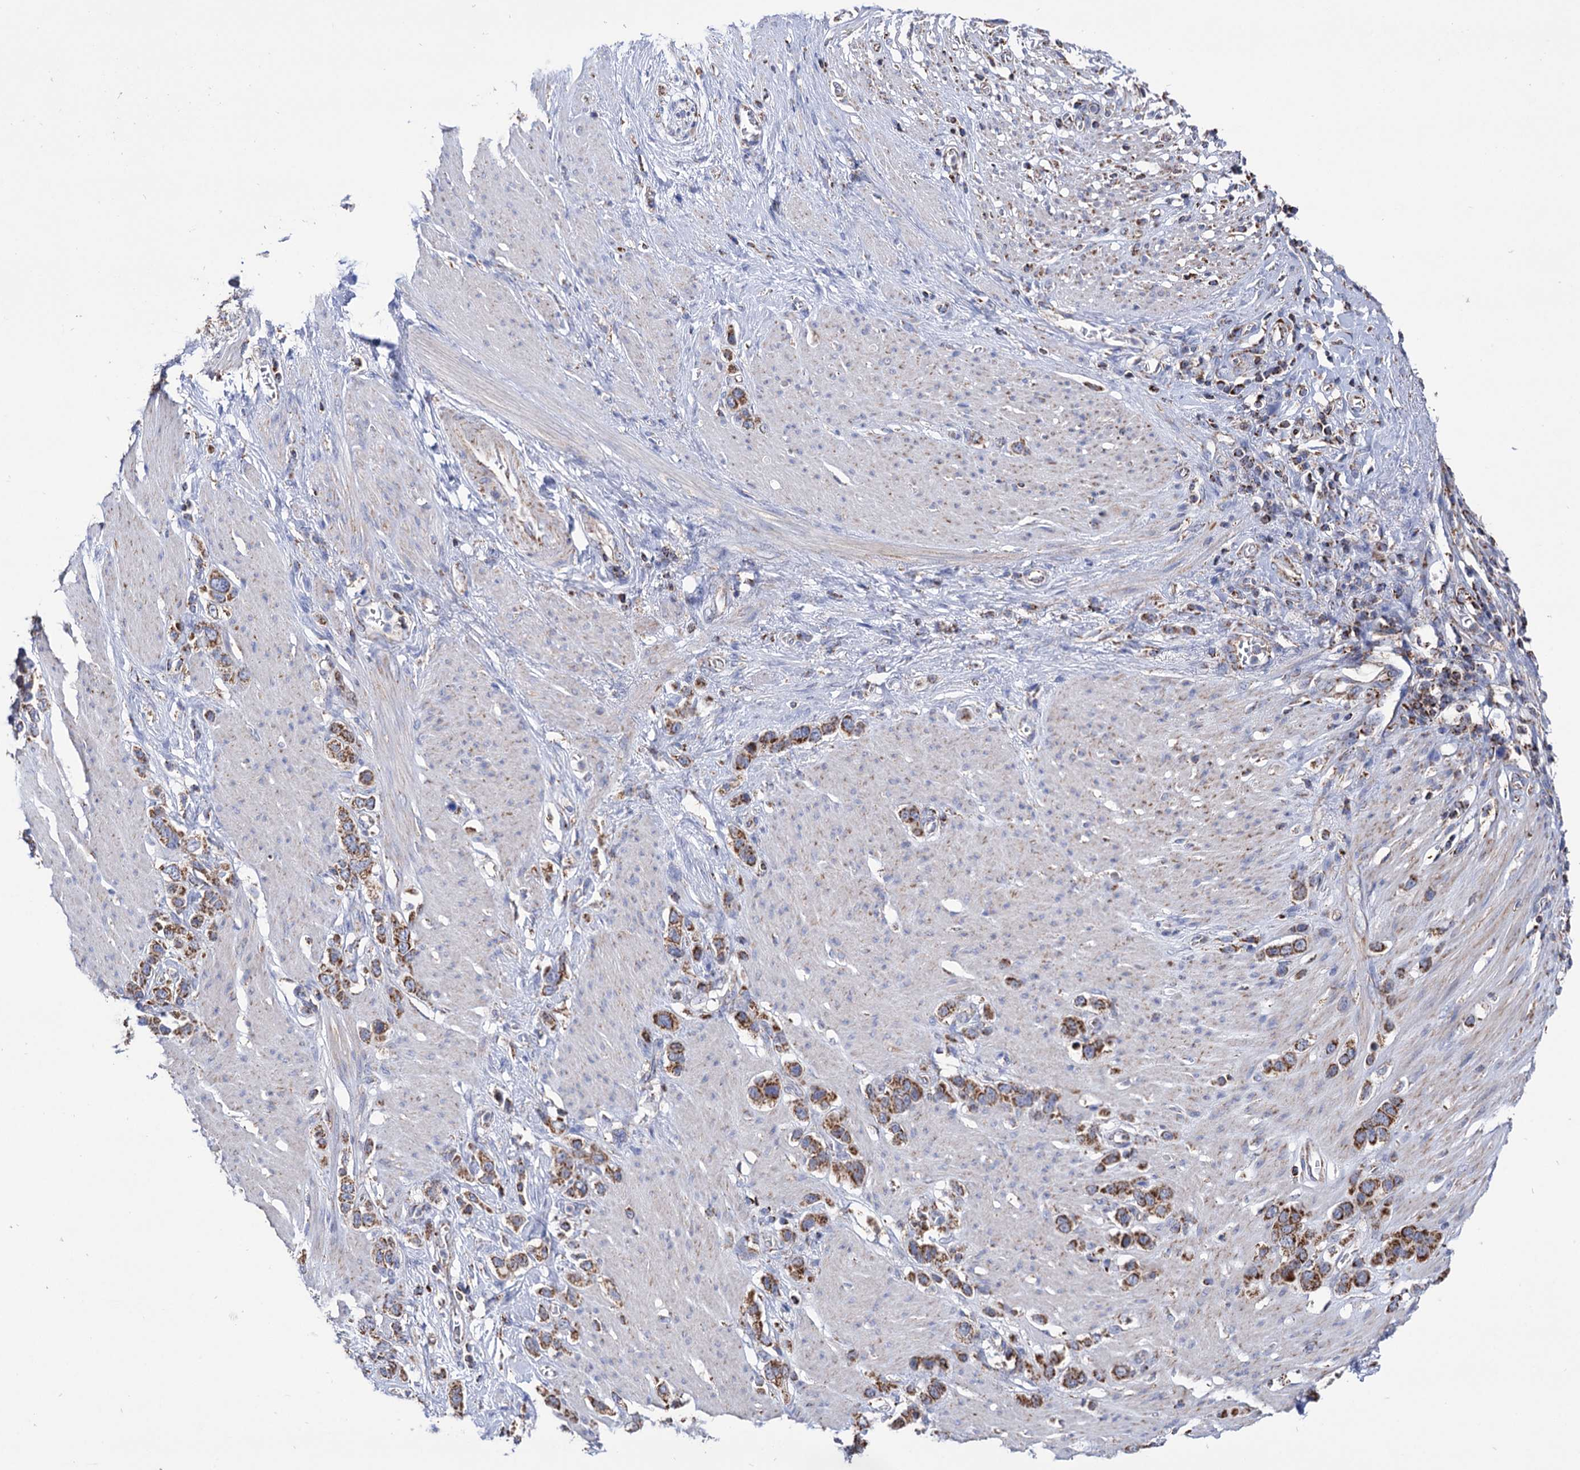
{"staining": {"intensity": "moderate", "quantity": ">75%", "location": "cytoplasmic/membranous"}, "tissue": "stomach cancer", "cell_type": "Tumor cells", "image_type": "cancer", "snomed": [{"axis": "morphology", "description": "Adenocarcinoma, NOS"}, {"axis": "morphology", "description": "Adenocarcinoma, High grade"}, {"axis": "topography", "description": "Stomach, upper"}, {"axis": "topography", "description": "Stomach, lower"}], "caption": "Stomach cancer (adenocarcinoma (high-grade)) was stained to show a protein in brown. There is medium levels of moderate cytoplasmic/membranous staining in approximately >75% of tumor cells.", "gene": "ABHD10", "patient": {"sex": "female", "age": 65}}